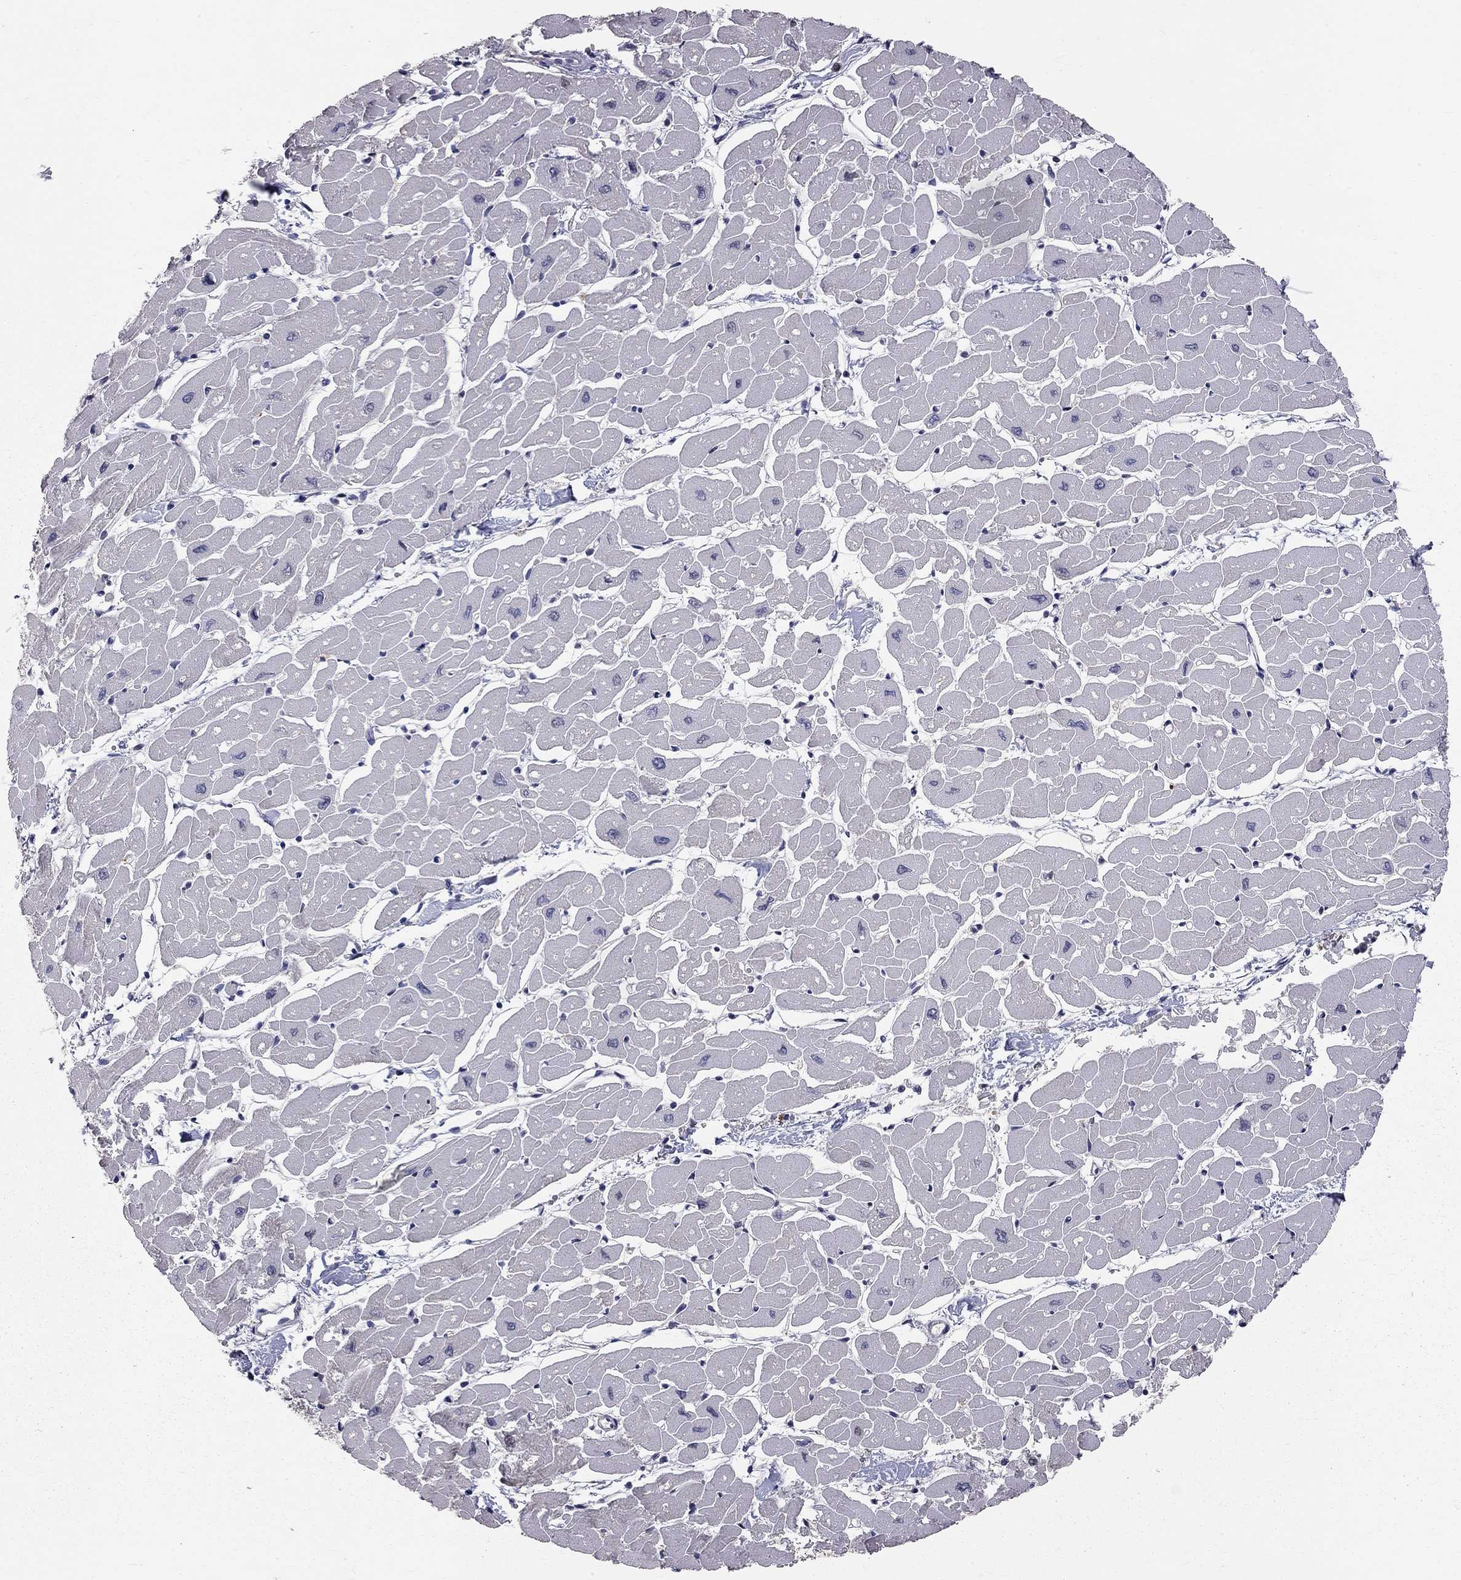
{"staining": {"intensity": "negative", "quantity": "none", "location": "none"}, "tissue": "heart muscle", "cell_type": "Cardiomyocytes", "image_type": "normal", "snomed": [{"axis": "morphology", "description": "Normal tissue, NOS"}, {"axis": "topography", "description": "Heart"}], "caption": "This is a photomicrograph of immunohistochemistry (IHC) staining of benign heart muscle, which shows no staining in cardiomyocytes.", "gene": "HDAC3", "patient": {"sex": "male", "age": 57}}